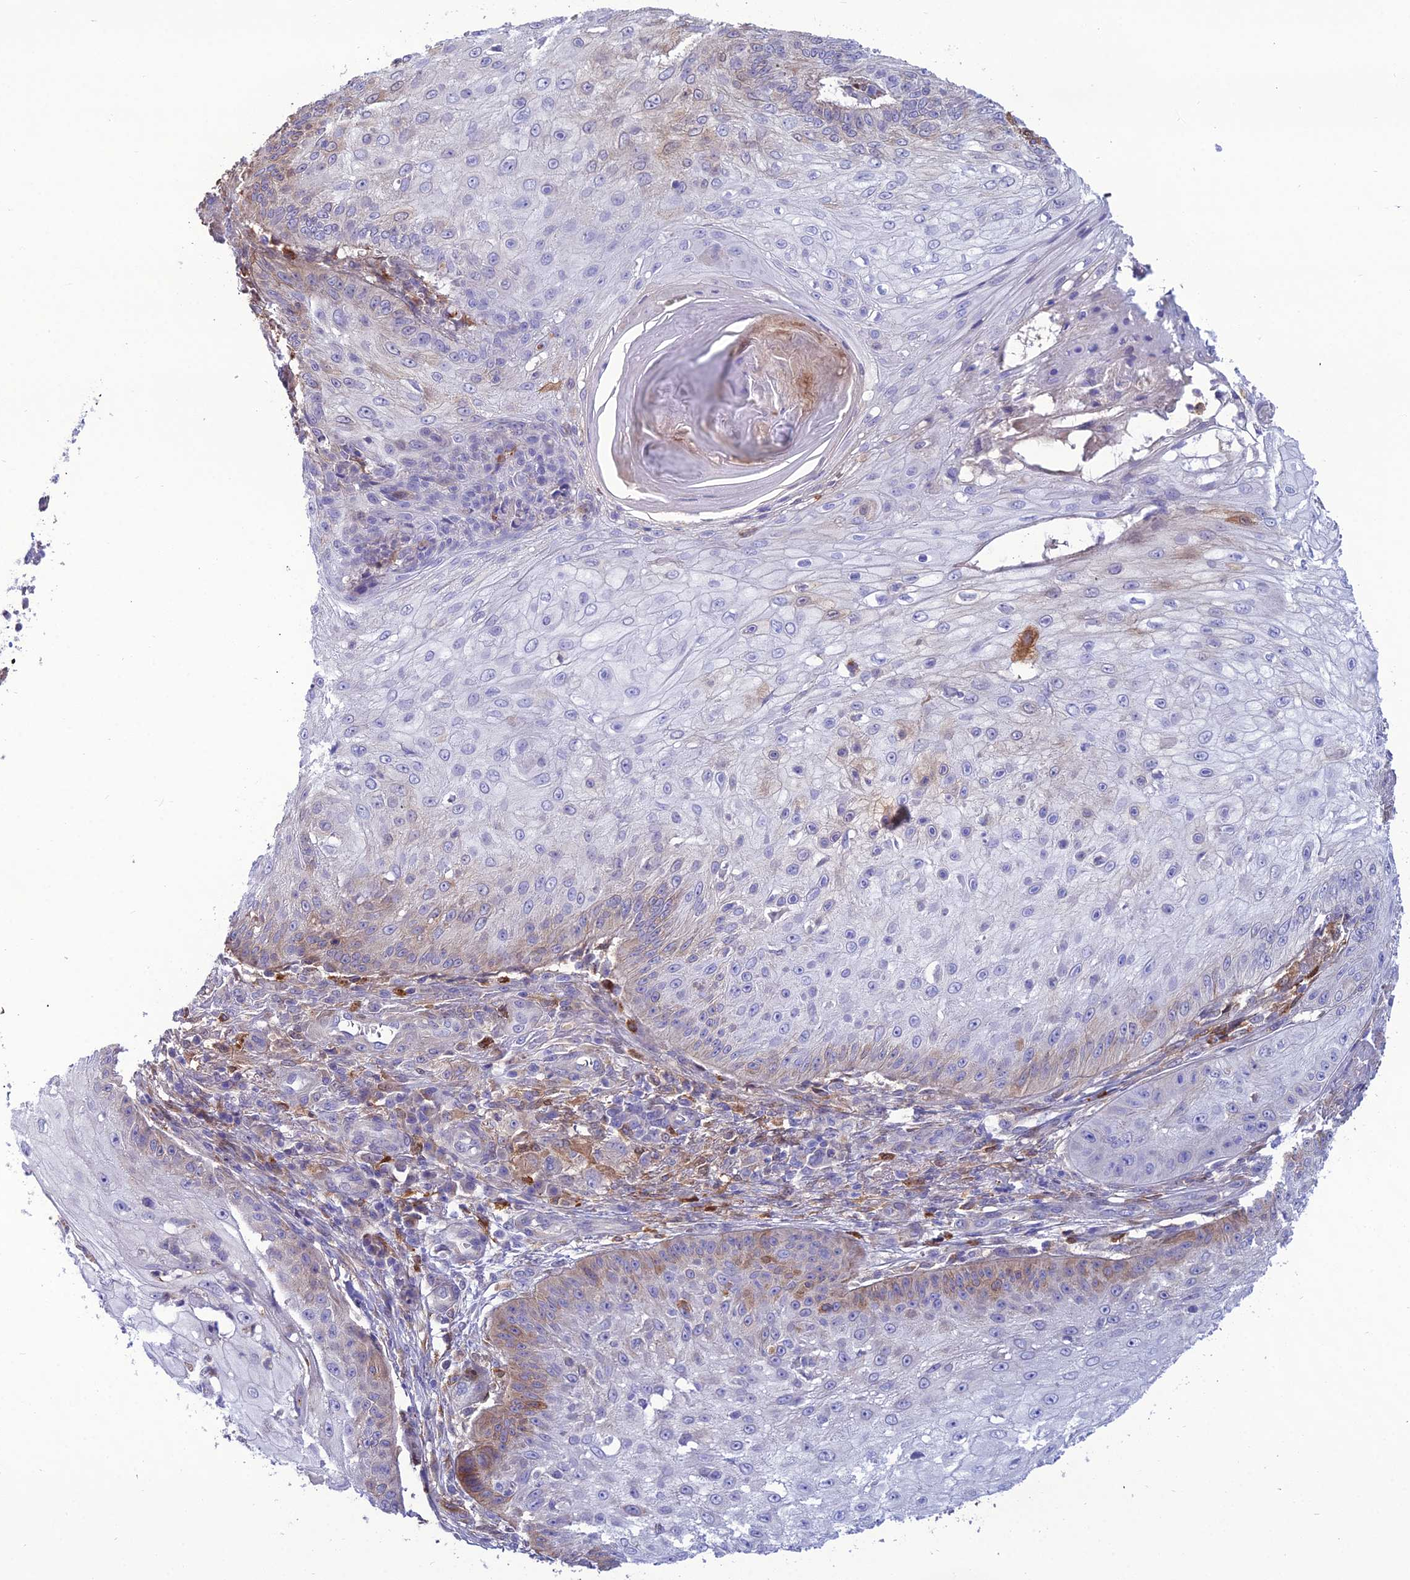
{"staining": {"intensity": "moderate", "quantity": "<25%", "location": "cytoplasmic/membranous"}, "tissue": "skin cancer", "cell_type": "Tumor cells", "image_type": "cancer", "snomed": [{"axis": "morphology", "description": "Squamous cell carcinoma, NOS"}, {"axis": "topography", "description": "Skin"}], "caption": "Brown immunohistochemical staining in human skin cancer (squamous cell carcinoma) demonstrates moderate cytoplasmic/membranous staining in approximately <25% of tumor cells. (DAB (3,3'-diaminobenzidine) = brown stain, brightfield microscopy at high magnification).", "gene": "MB21D2", "patient": {"sex": "male", "age": 70}}